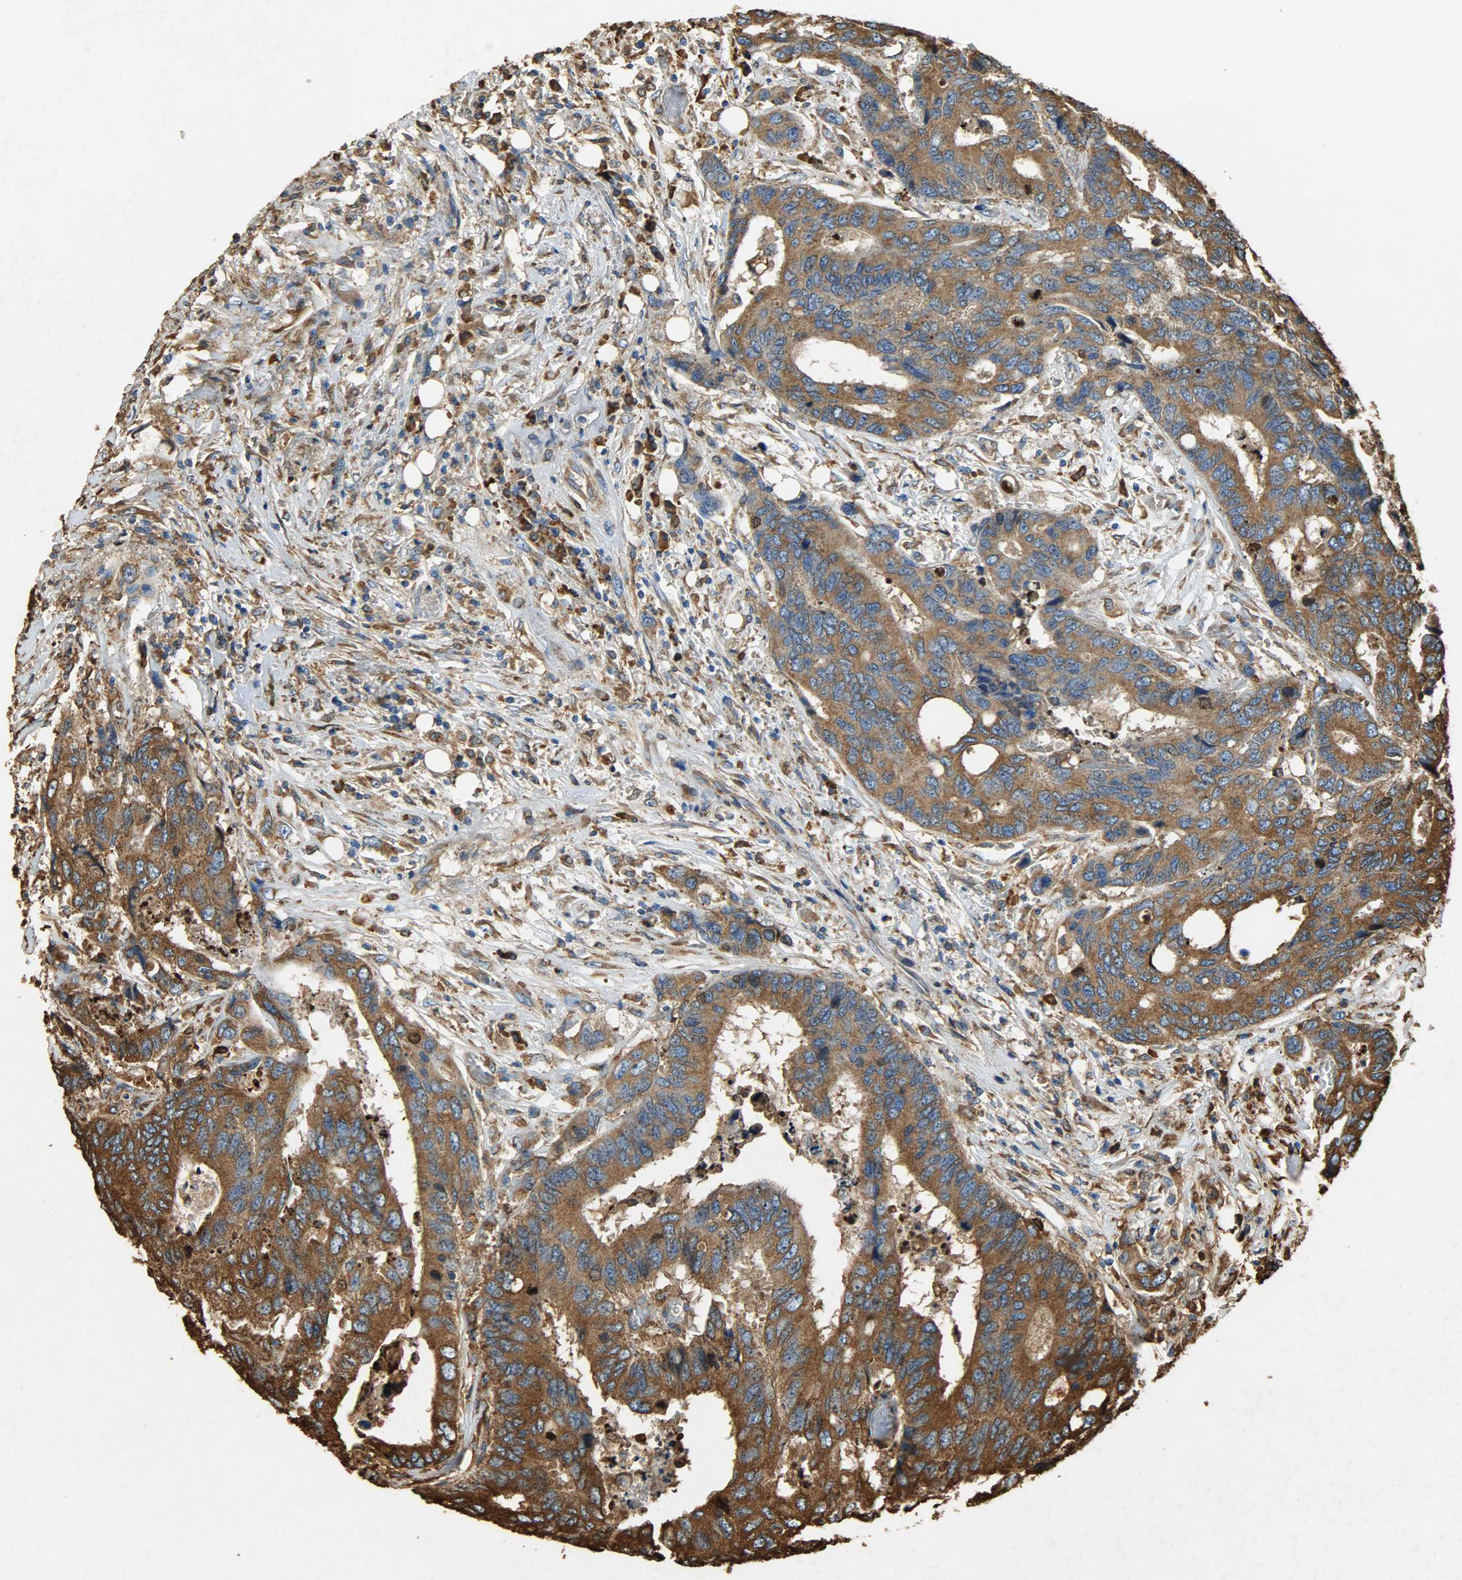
{"staining": {"intensity": "strong", "quantity": ">75%", "location": "cytoplasmic/membranous"}, "tissue": "colorectal cancer", "cell_type": "Tumor cells", "image_type": "cancer", "snomed": [{"axis": "morphology", "description": "Adenocarcinoma, NOS"}, {"axis": "topography", "description": "Rectum"}], "caption": "Approximately >75% of tumor cells in human colorectal cancer exhibit strong cytoplasmic/membranous protein positivity as visualized by brown immunohistochemical staining.", "gene": "HSP90B1", "patient": {"sex": "male", "age": 55}}